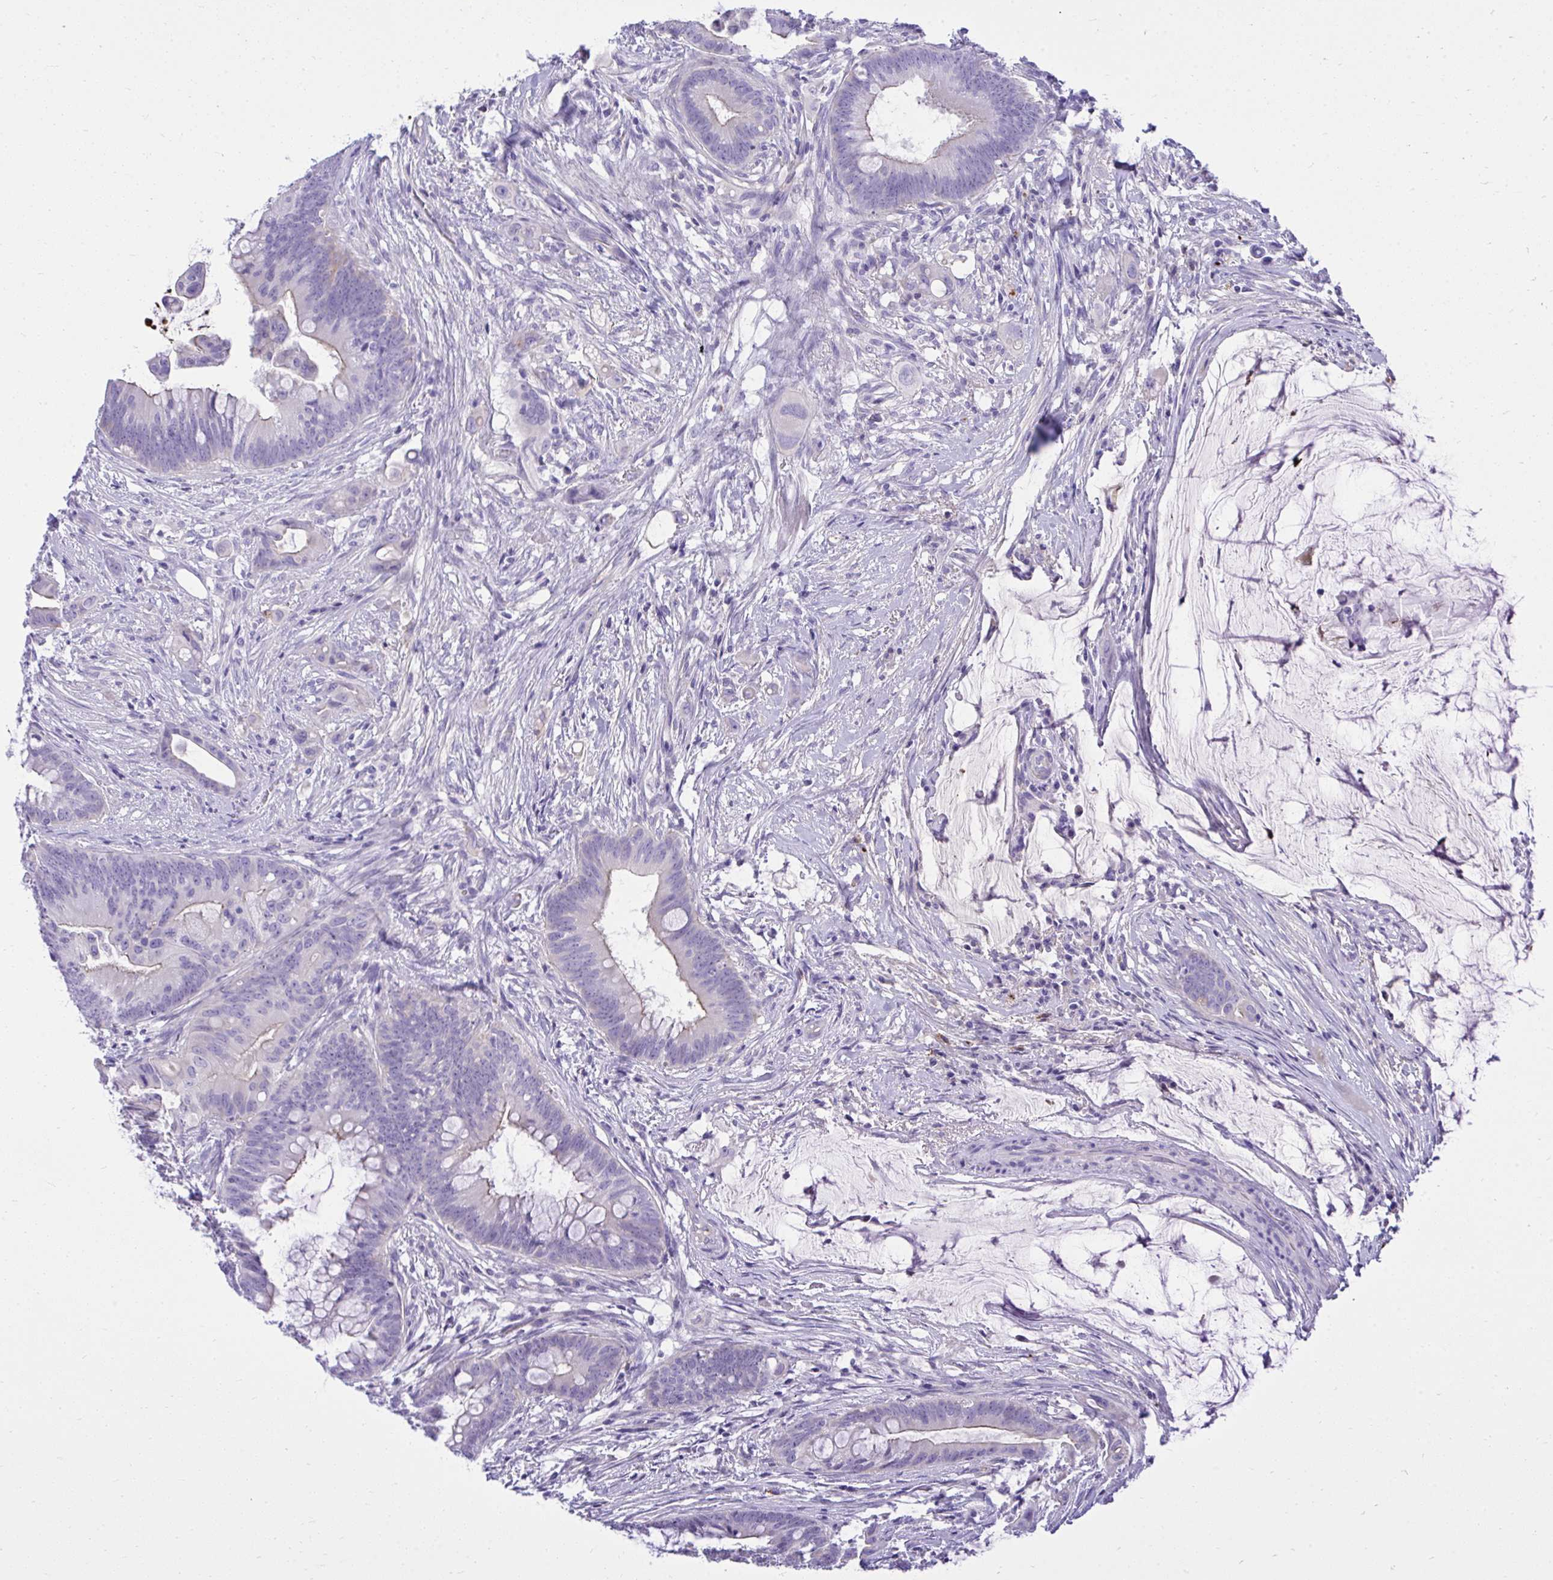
{"staining": {"intensity": "negative", "quantity": "none", "location": "none"}, "tissue": "colorectal cancer", "cell_type": "Tumor cells", "image_type": "cancer", "snomed": [{"axis": "morphology", "description": "Adenocarcinoma, NOS"}, {"axis": "topography", "description": "Colon"}], "caption": "High power microscopy micrograph of an immunohistochemistry micrograph of adenocarcinoma (colorectal), revealing no significant expression in tumor cells.", "gene": "HRG", "patient": {"sex": "male", "age": 62}}